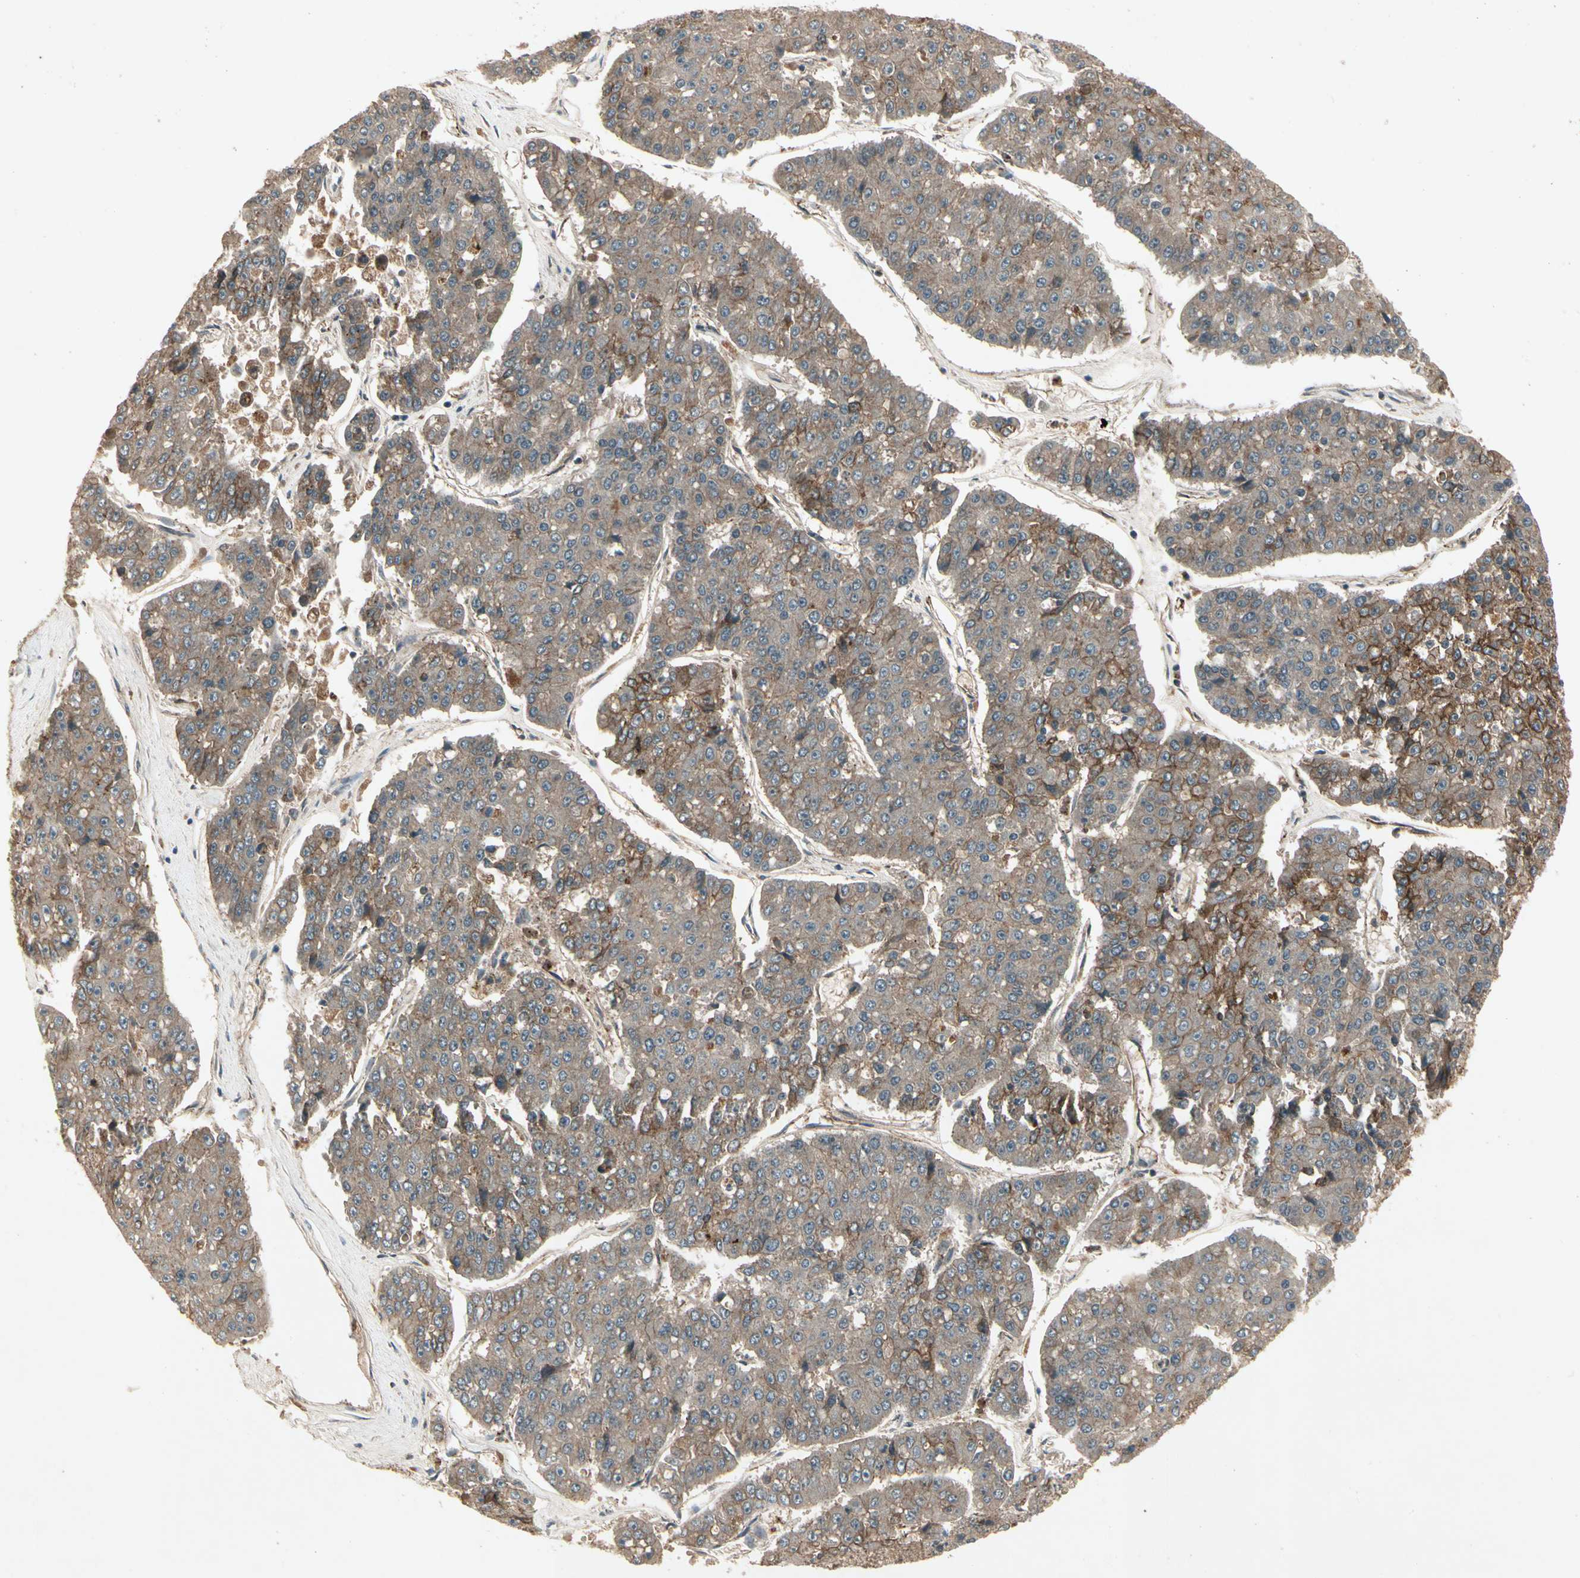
{"staining": {"intensity": "strong", "quantity": "<25%", "location": "cytoplasmic/membranous"}, "tissue": "pancreatic cancer", "cell_type": "Tumor cells", "image_type": "cancer", "snomed": [{"axis": "morphology", "description": "Adenocarcinoma, NOS"}, {"axis": "topography", "description": "Pancreas"}], "caption": "About <25% of tumor cells in pancreatic adenocarcinoma show strong cytoplasmic/membranous protein positivity as visualized by brown immunohistochemical staining.", "gene": "FLOT1", "patient": {"sex": "male", "age": 50}}